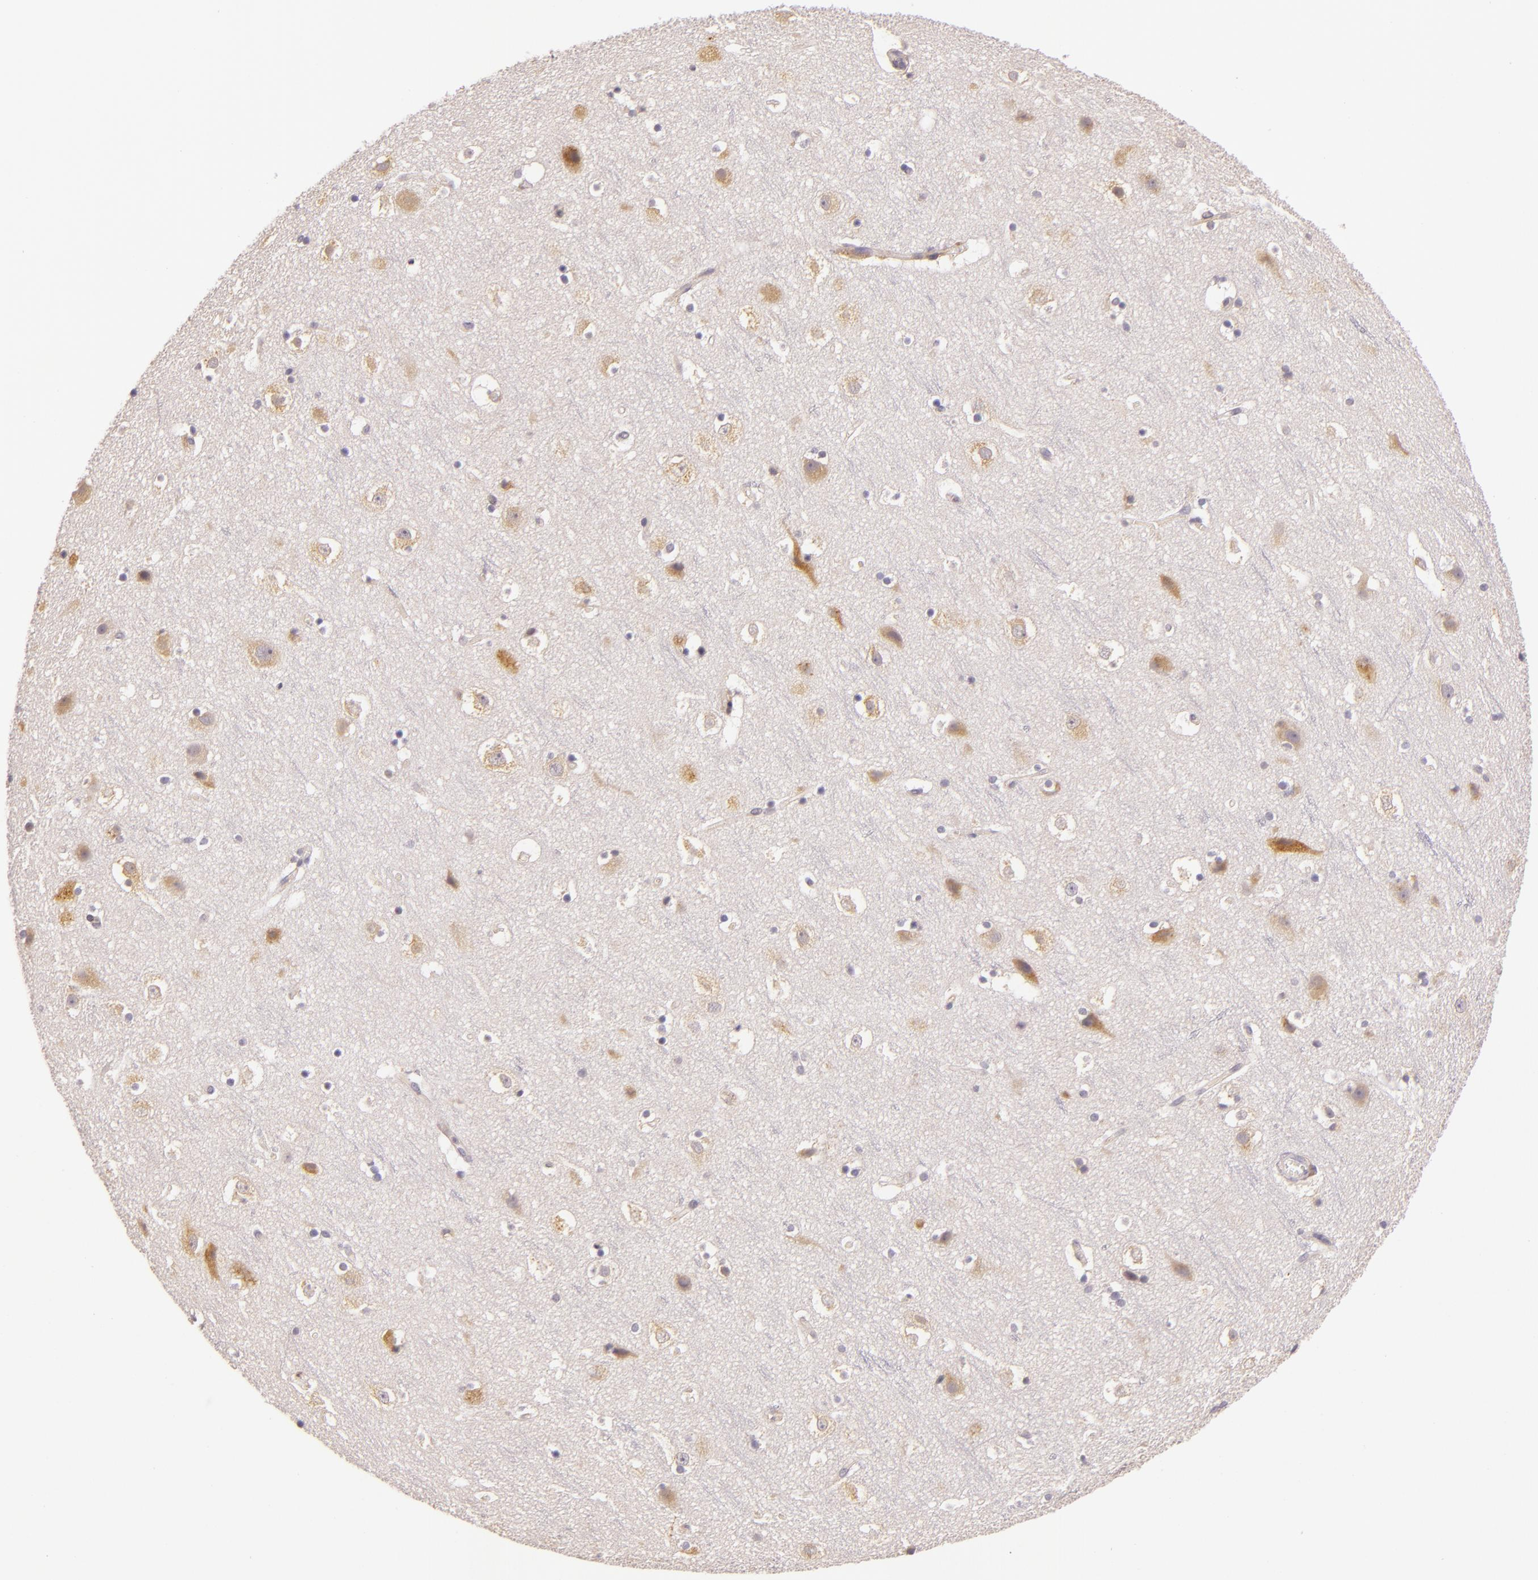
{"staining": {"intensity": "negative", "quantity": "none", "location": "none"}, "tissue": "cerebral cortex", "cell_type": "Endothelial cells", "image_type": "normal", "snomed": [{"axis": "morphology", "description": "Normal tissue, NOS"}, {"axis": "topography", "description": "Cerebral cortex"}], "caption": "Endothelial cells show no significant positivity in normal cerebral cortex.", "gene": "ARMH4", "patient": {"sex": "male", "age": 45}}